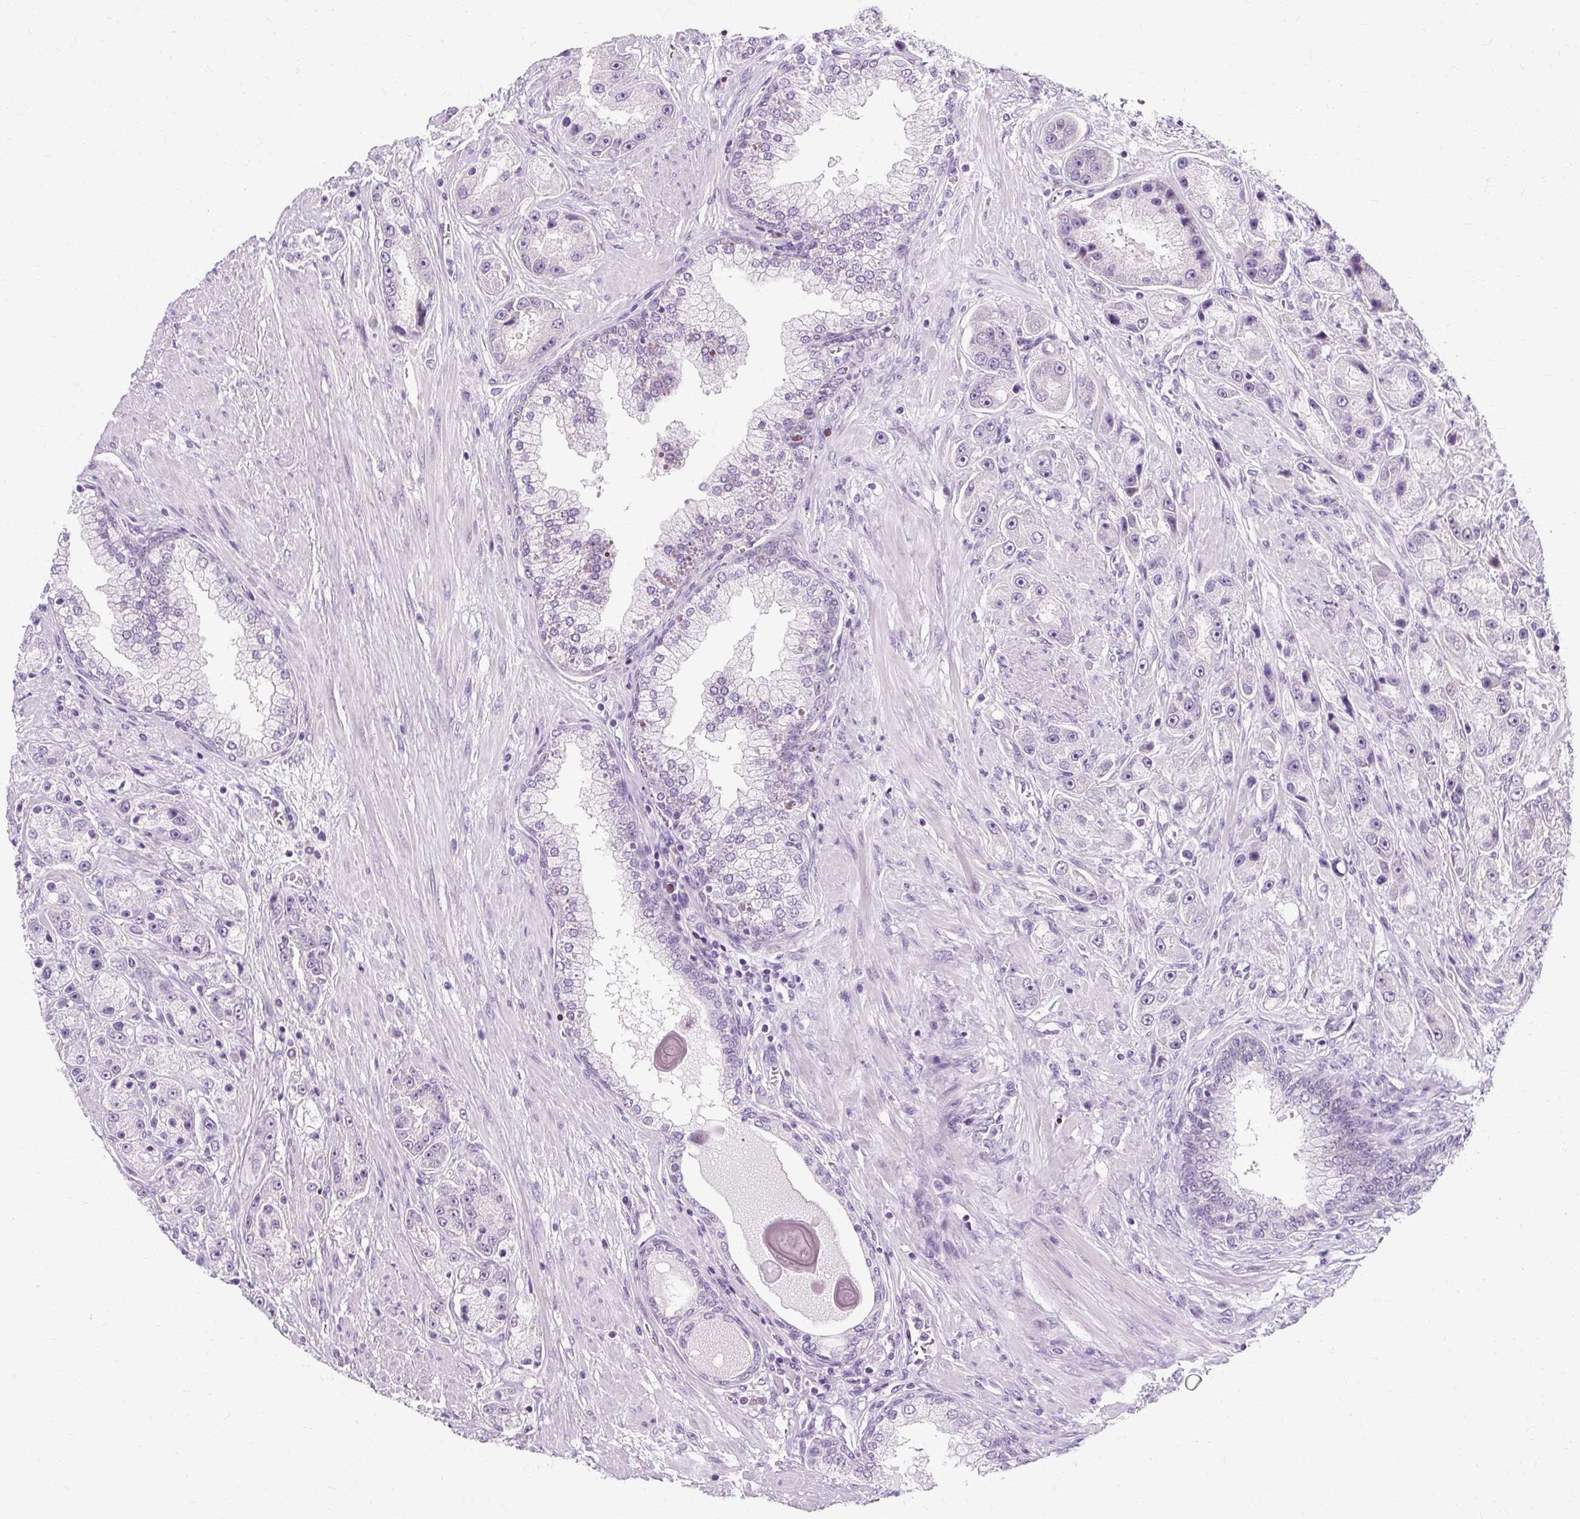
{"staining": {"intensity": "negative", "quantity": "none", "location": "none"}, "tissue": "prostate cancer", "cell_type": "Tumor cells", "image_type": "cancer", "snomed": [{"axis": "morphology", "description": "Adenocarcinoma, High grade"}, {"axis": "topography", "description": "Prostate"}], "caption": "IHC image of prostate adenocarcinoma (high-grade) stained for a protein (brown), which demonstrates no expression in tumor cells.", "gene": "RYBP", "patient": {"sex": "male", "age": 67}}